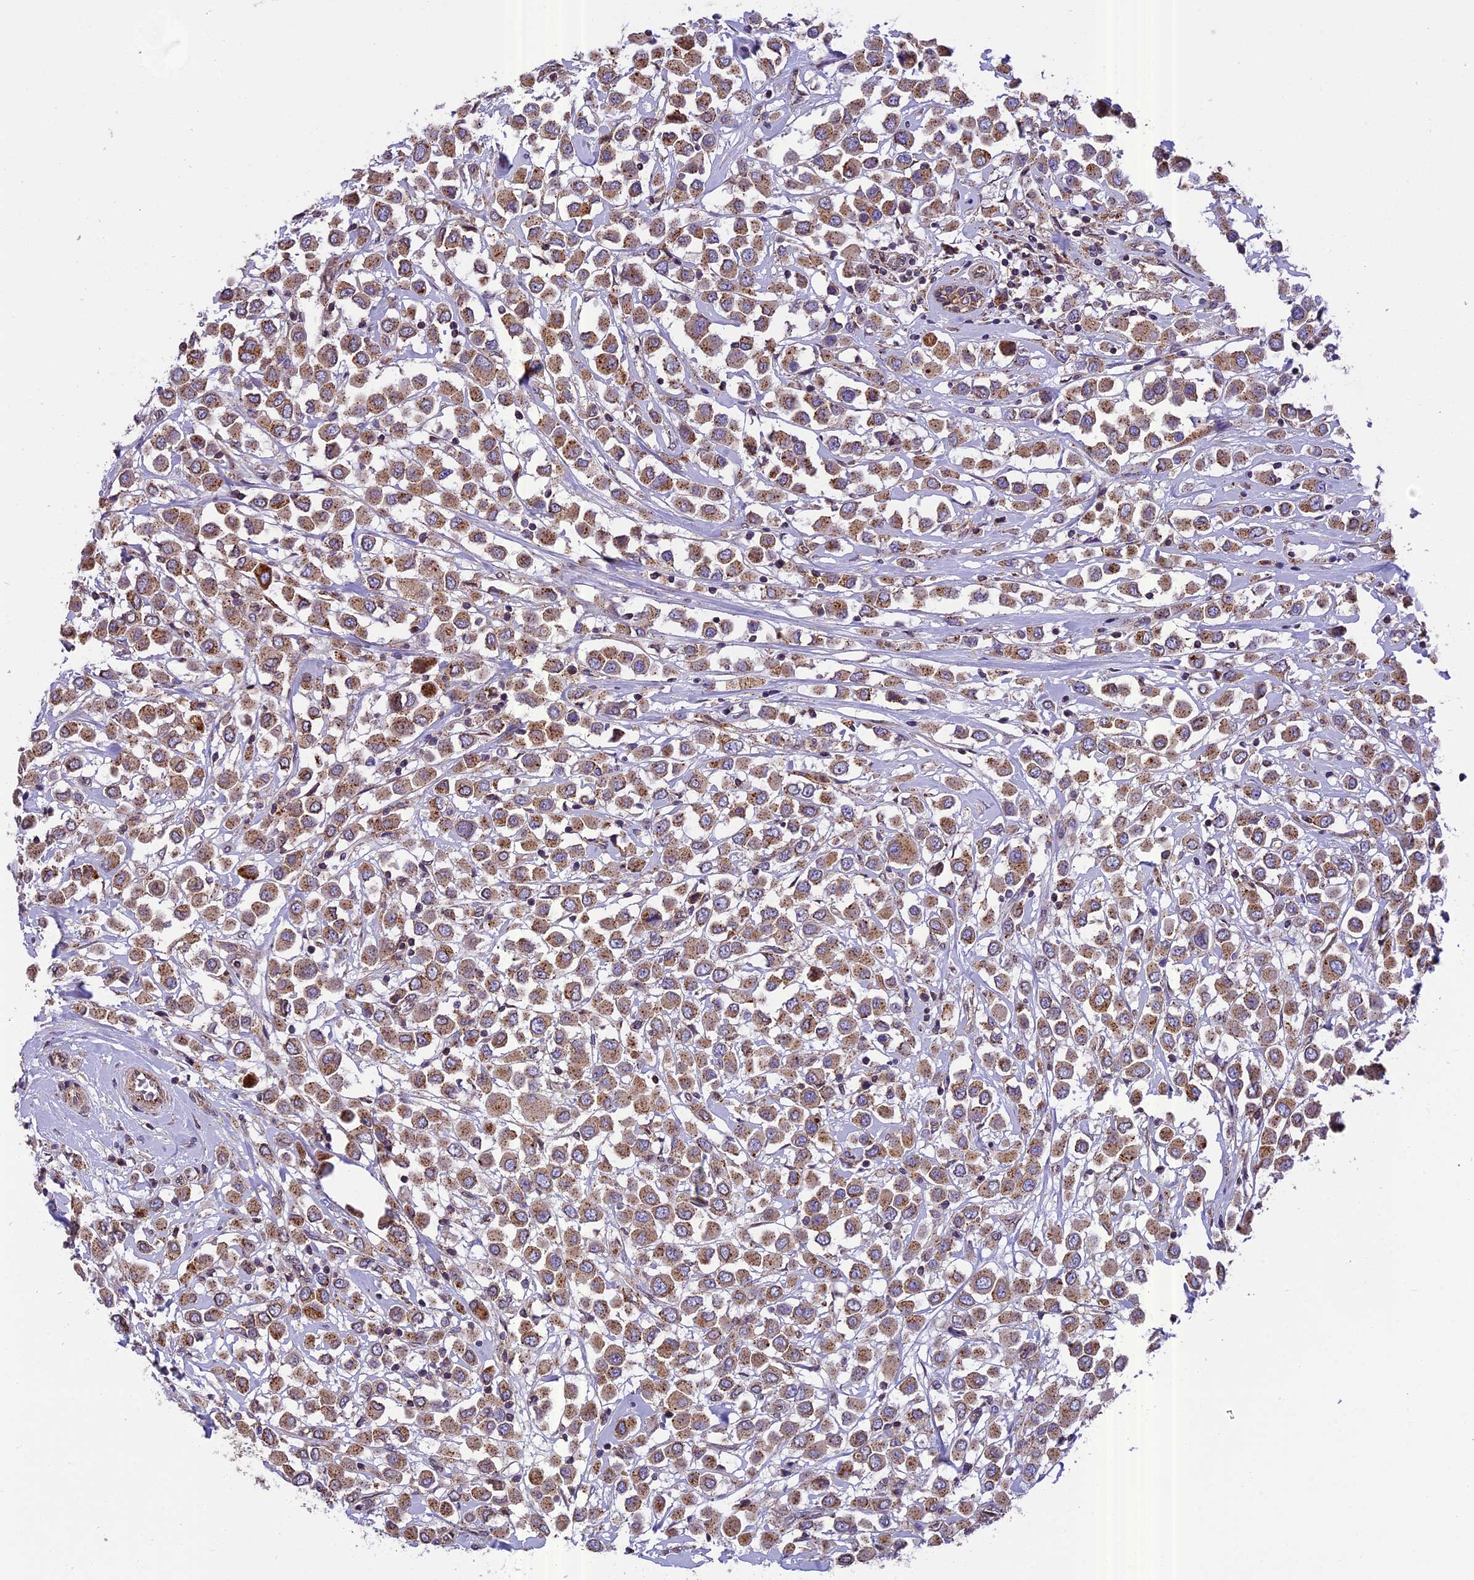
{"staining": {"intensity": "moderate", "quantity": ">75%", "location": "cytoplasmic/membranous"}, "tissue": "breast cancer", "cell_type": "Tumor cells", "image_type": "cancer", "snomed": [{"axis": "morphology", "description": "Duct carcinoma"}, {"axis": "topography", "description": "Breast"}], "caption": "Moderate cytoplasmic/membranous expression is appreciated in approximately >75% of tumor cells in breast invasive ductal carcinoma.", "gene": "CHMP2A", "patient": {"sex": "female", "age": 61}}